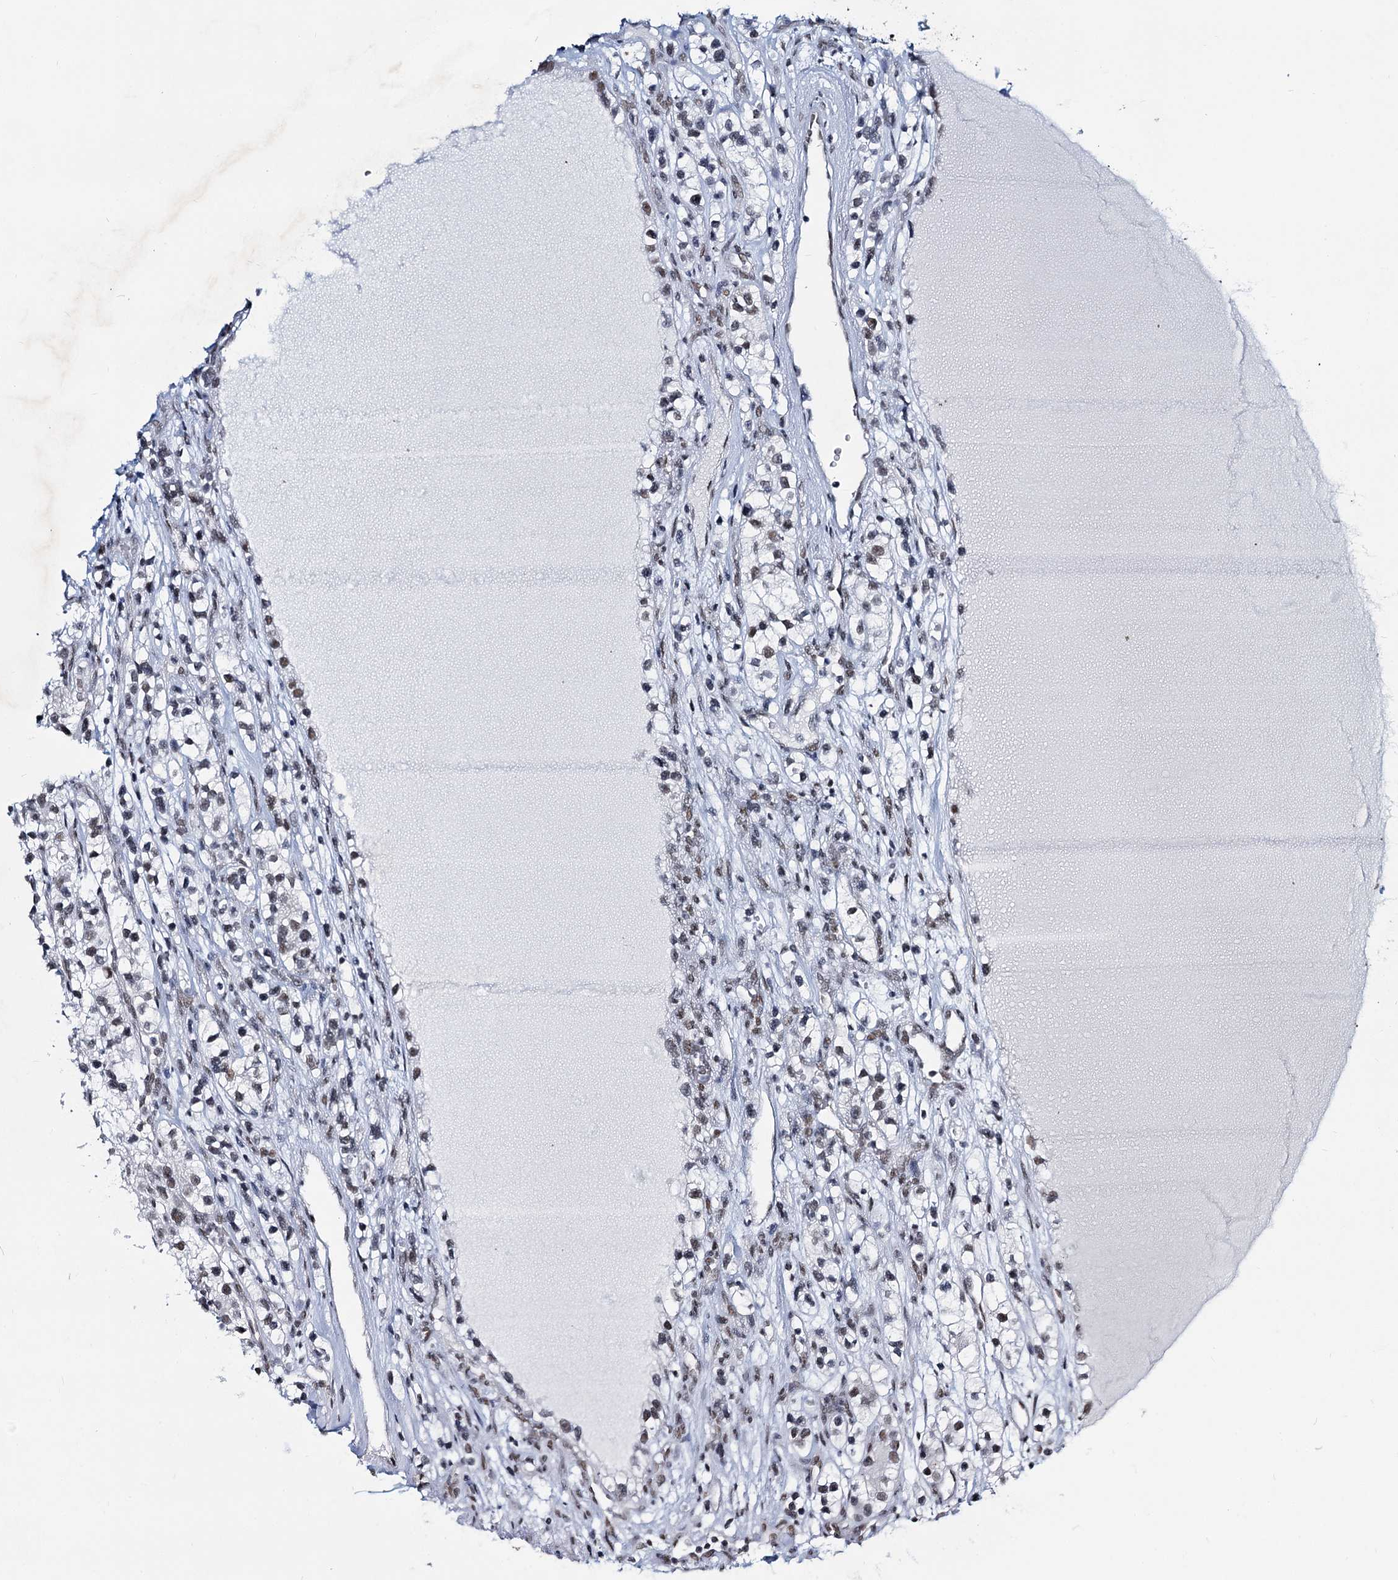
{"staining": {"intensity": "weak", "quantity": "<25%", "location": "nuclear"}, "tissue": "renal cancer", "cell_type": "Tumor cells", "image_type": "cancer", "snomed": [{"axis": "morphology", "description": "Adenocarcinoma, NOS"}, {"axis": "topography", "description": "Kidney"}], "caption": "Immunohistochemical staining of renal cancer exhibits no significant positivity in tumor cells.", "gene": "METTL14", "patient": {"sex": "female", "age": 57}}